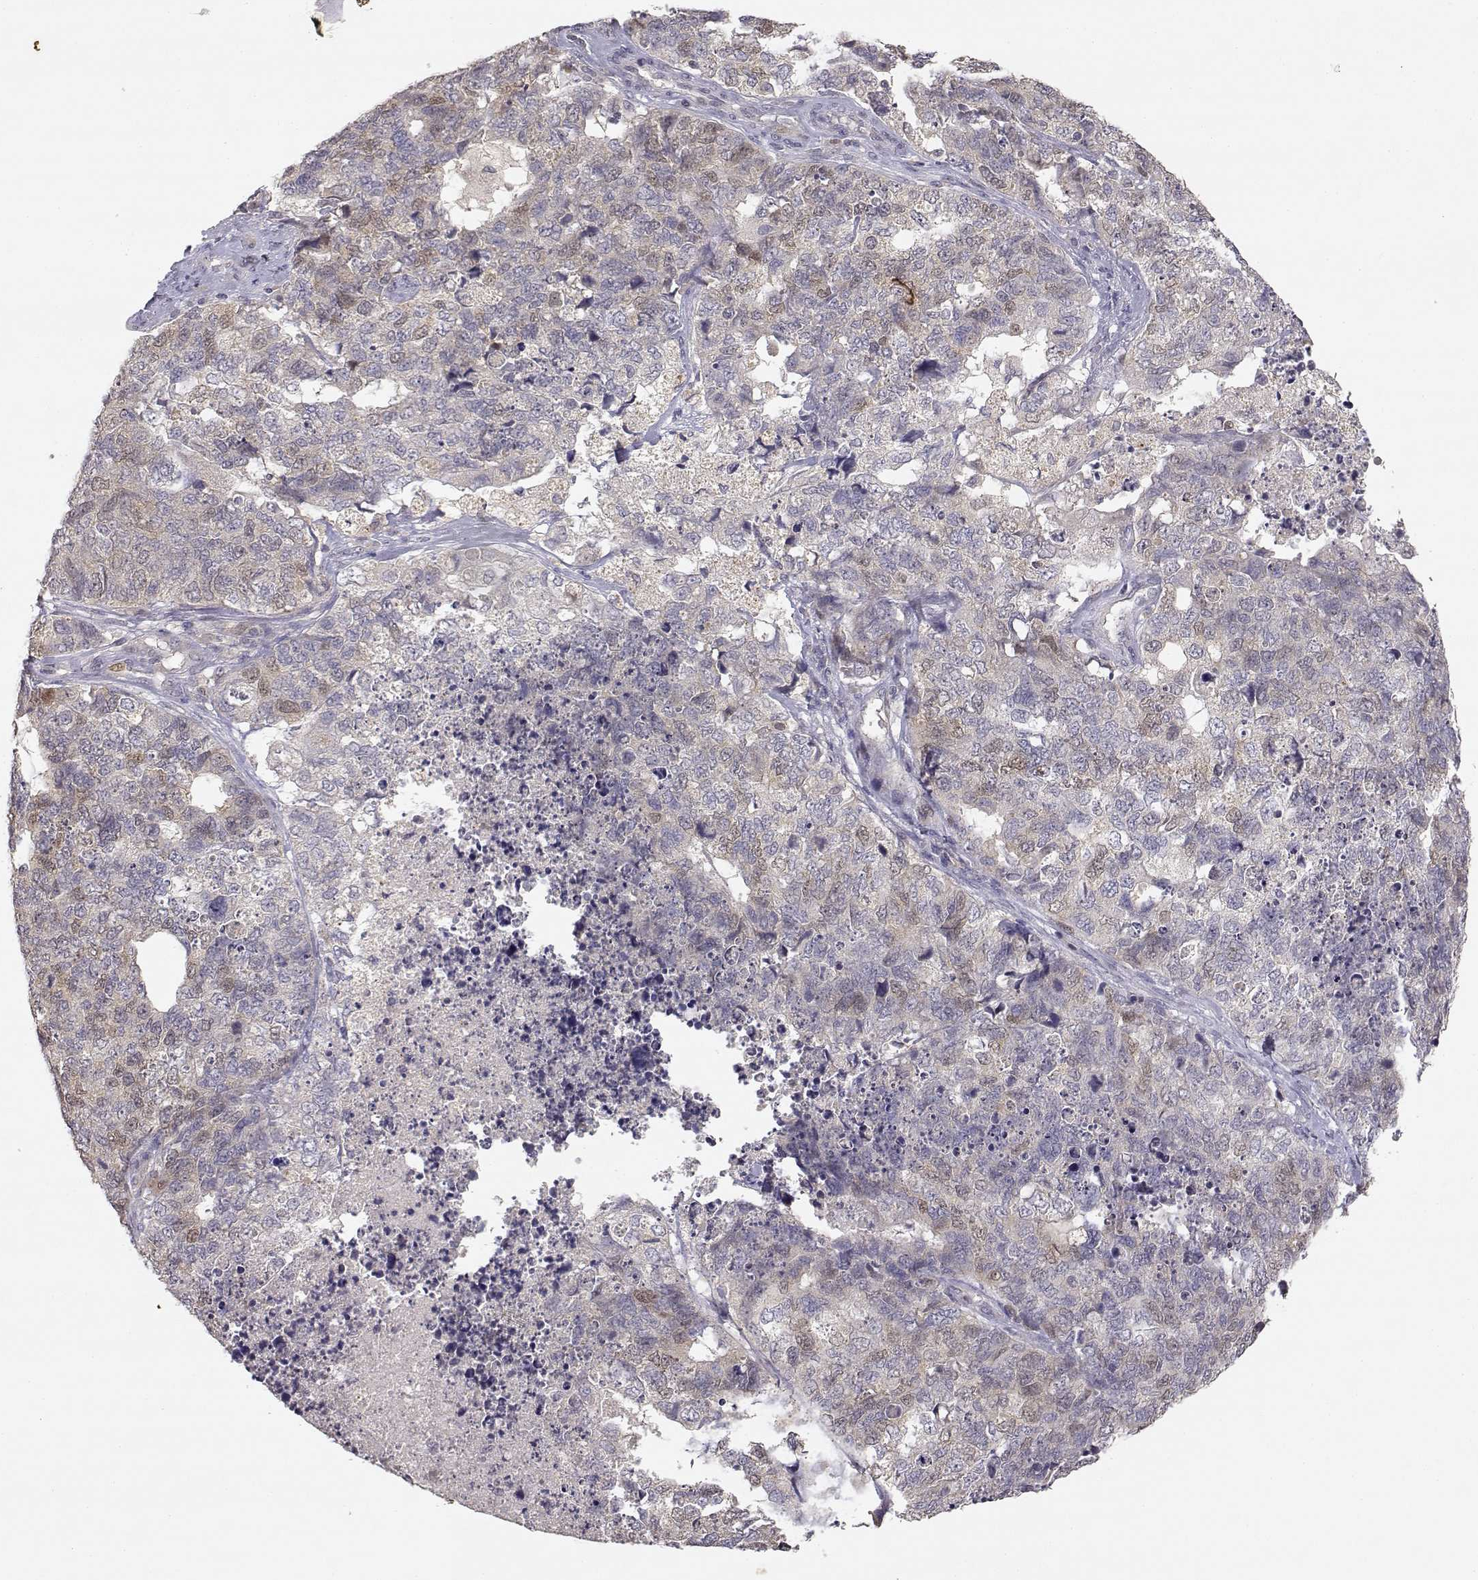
{"staining": {"intensity": "weak", "quantity": "<25%", "location": "nuclear"}, "tissue": "cervical cancer", "cell_type": "Tumor cells", "image_type": "cancer", "snomed": [{"axis": "morphology", "description": "Squamous cell carcinoma, NOS"}, {"axis": "topography", "description": "Cervix"}], "caption": "Tumor cells show no significant protein staining in cervical squamous cell carcinoma.", "gene": "RAD51", "patient": {"sex": "female", "age": 63}}